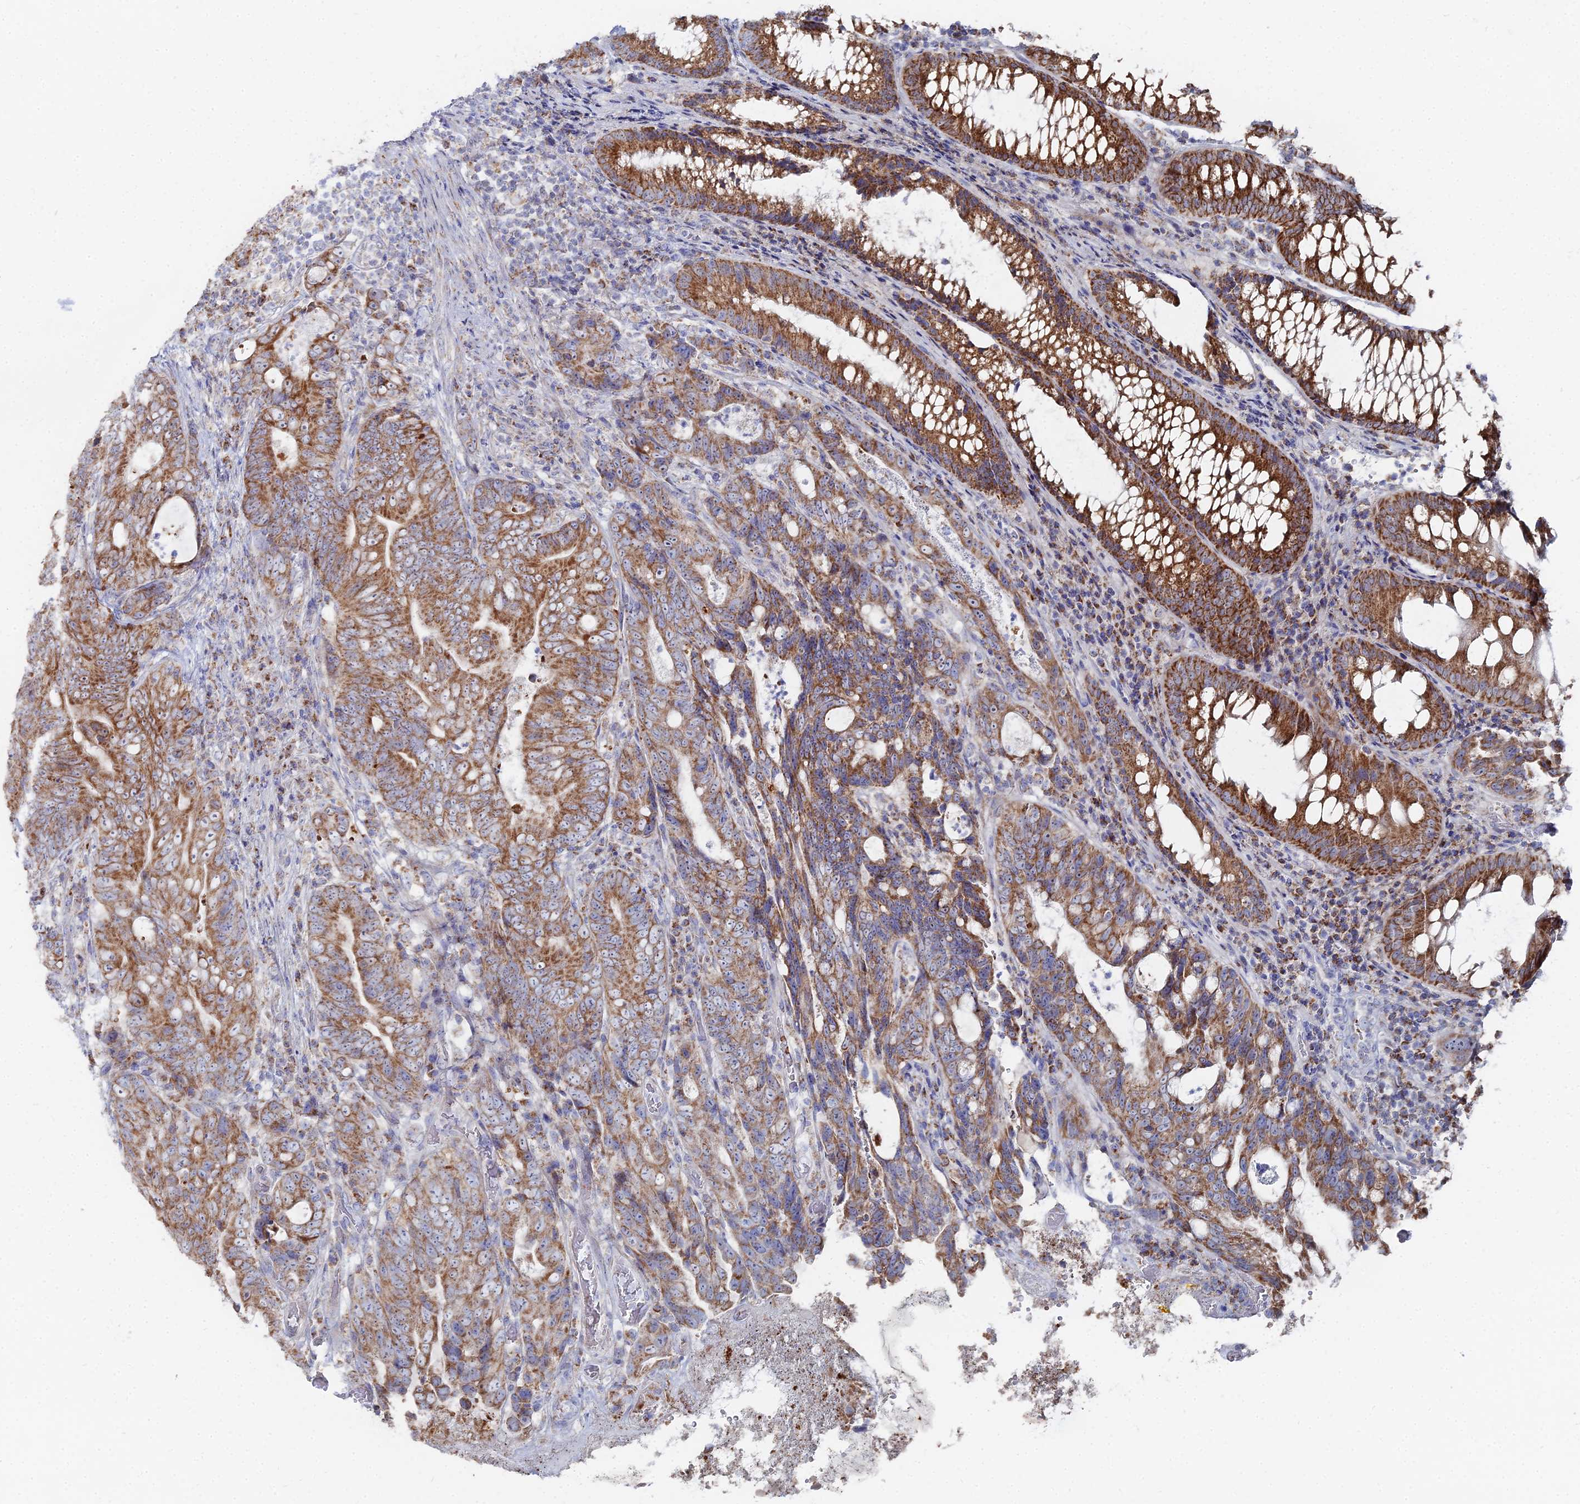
{"staining": {"intensity": "moderate", "quantity": ">75%", "location": "cytoplasmic/membranous"}, "tissue": "colorectal cancer", "cell_type": "Tumor cells", "image_type": "cancer", "snomed": [{"axis": "morphology", "description": "Adenocarcinoma, NOS"}, {"axis": "topography", "description": "Colon"}], "caption": "IHC of human colorectal cancer shows medium levels of moderate cytoplasmic/membranous expression in about >75% of tumor cells.", "gene": "MPC1", "patient": {"sex": "female", "age": 82}}